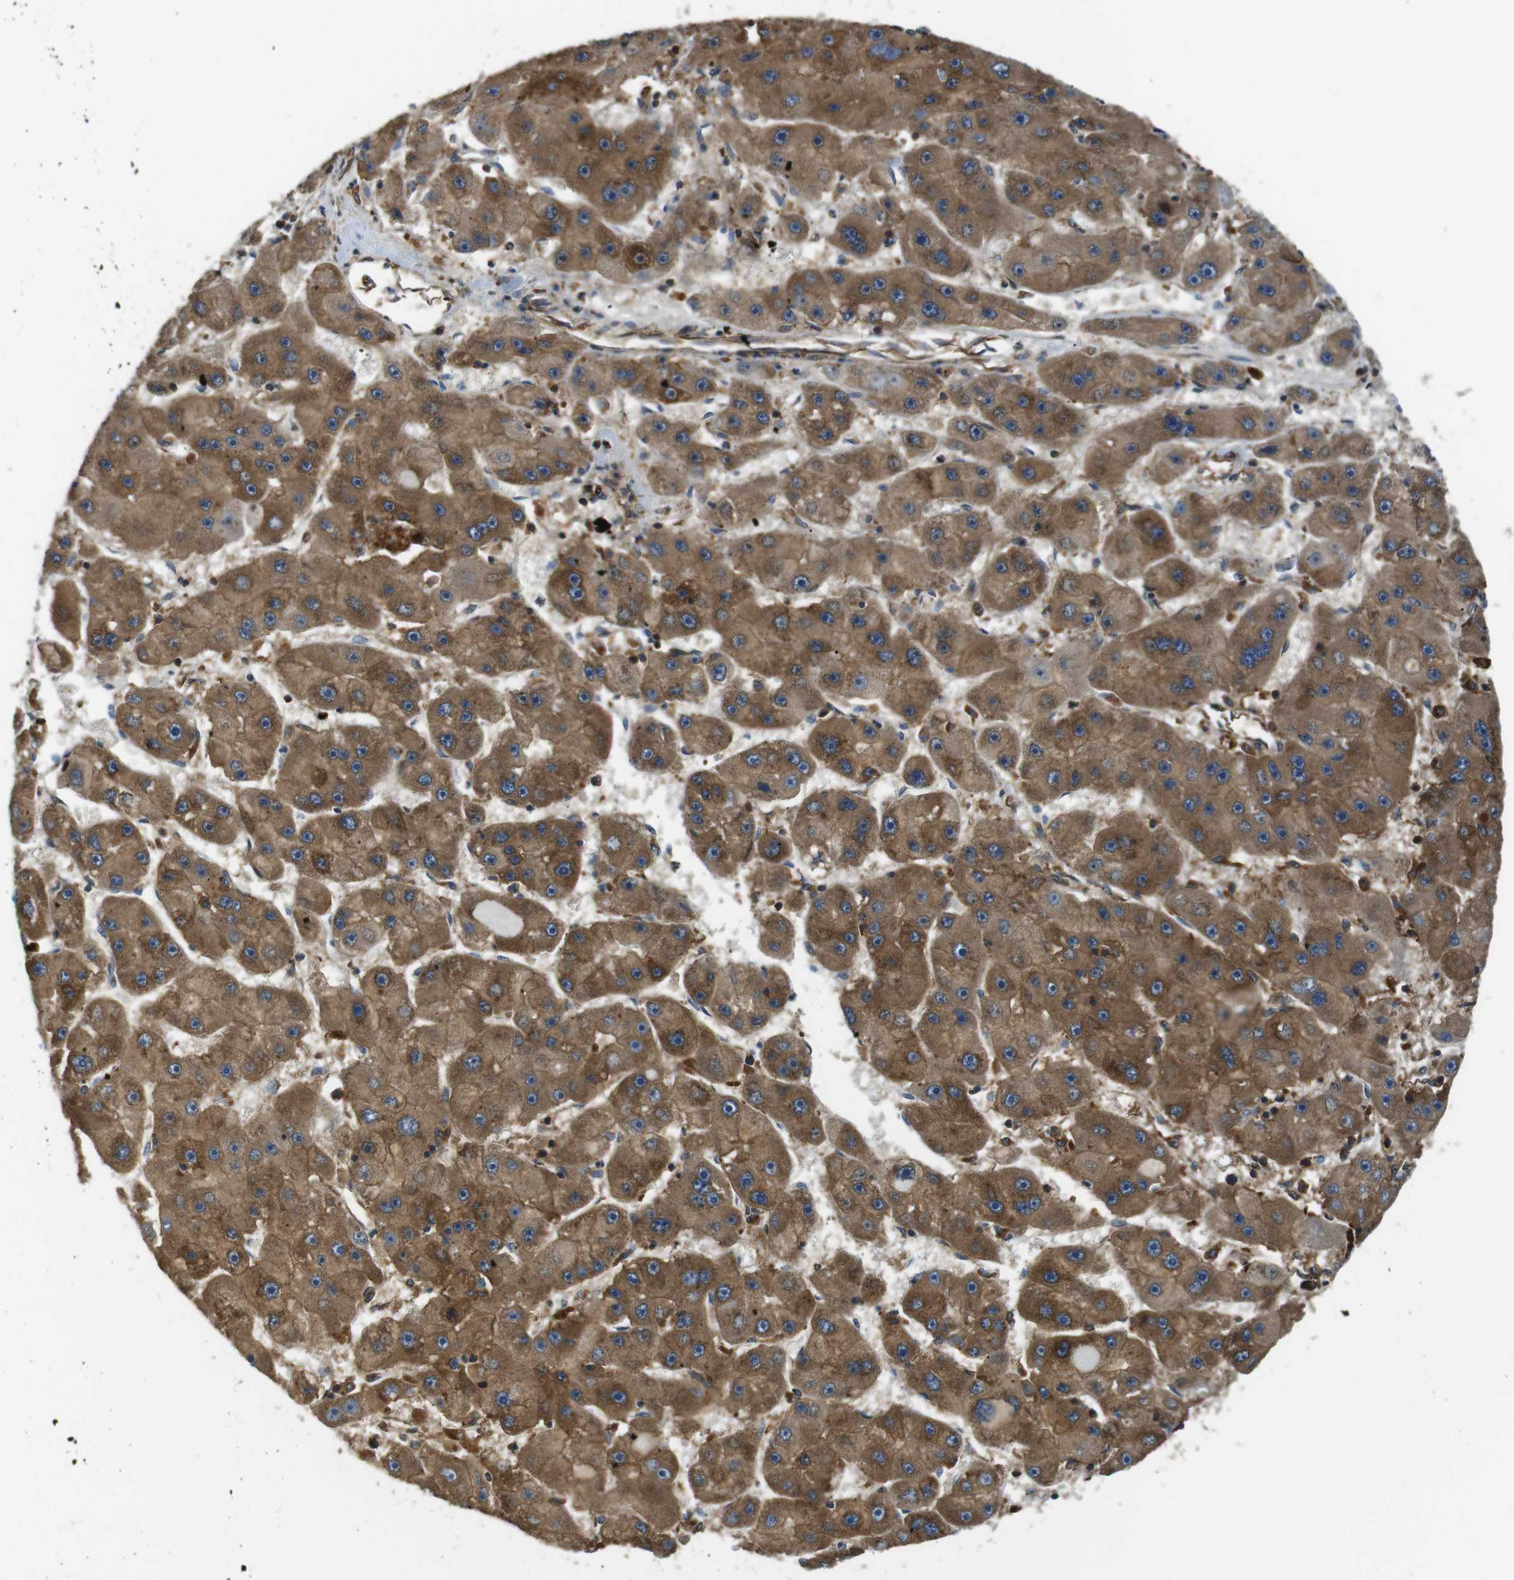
{"staining": {"intensity": "moderate", "quantity": ">75%", "location": "cytoplasmic/membranous"}, "tissue": "liver cancer", "cell_type": "Tumor cells", "image_type": "cancer", "snomed": [{"axis": "morphology", "description": "Carcinoma, Hepatocellular, NOS"}, {"axis": "topography", "description": "Liver"}], "caption": "Brown immunohistochemical staining in human liver hepatocellular carcinoma shows moderate cytoplasmic/membranous staining in about >75% of tumor cells. (Stains: DAB in brown, nuclei in blue, Microscopy: brightfield microscopy at high magnification).", "gene": "TSC1", "patient": {"sex": "female", "age": 61}}